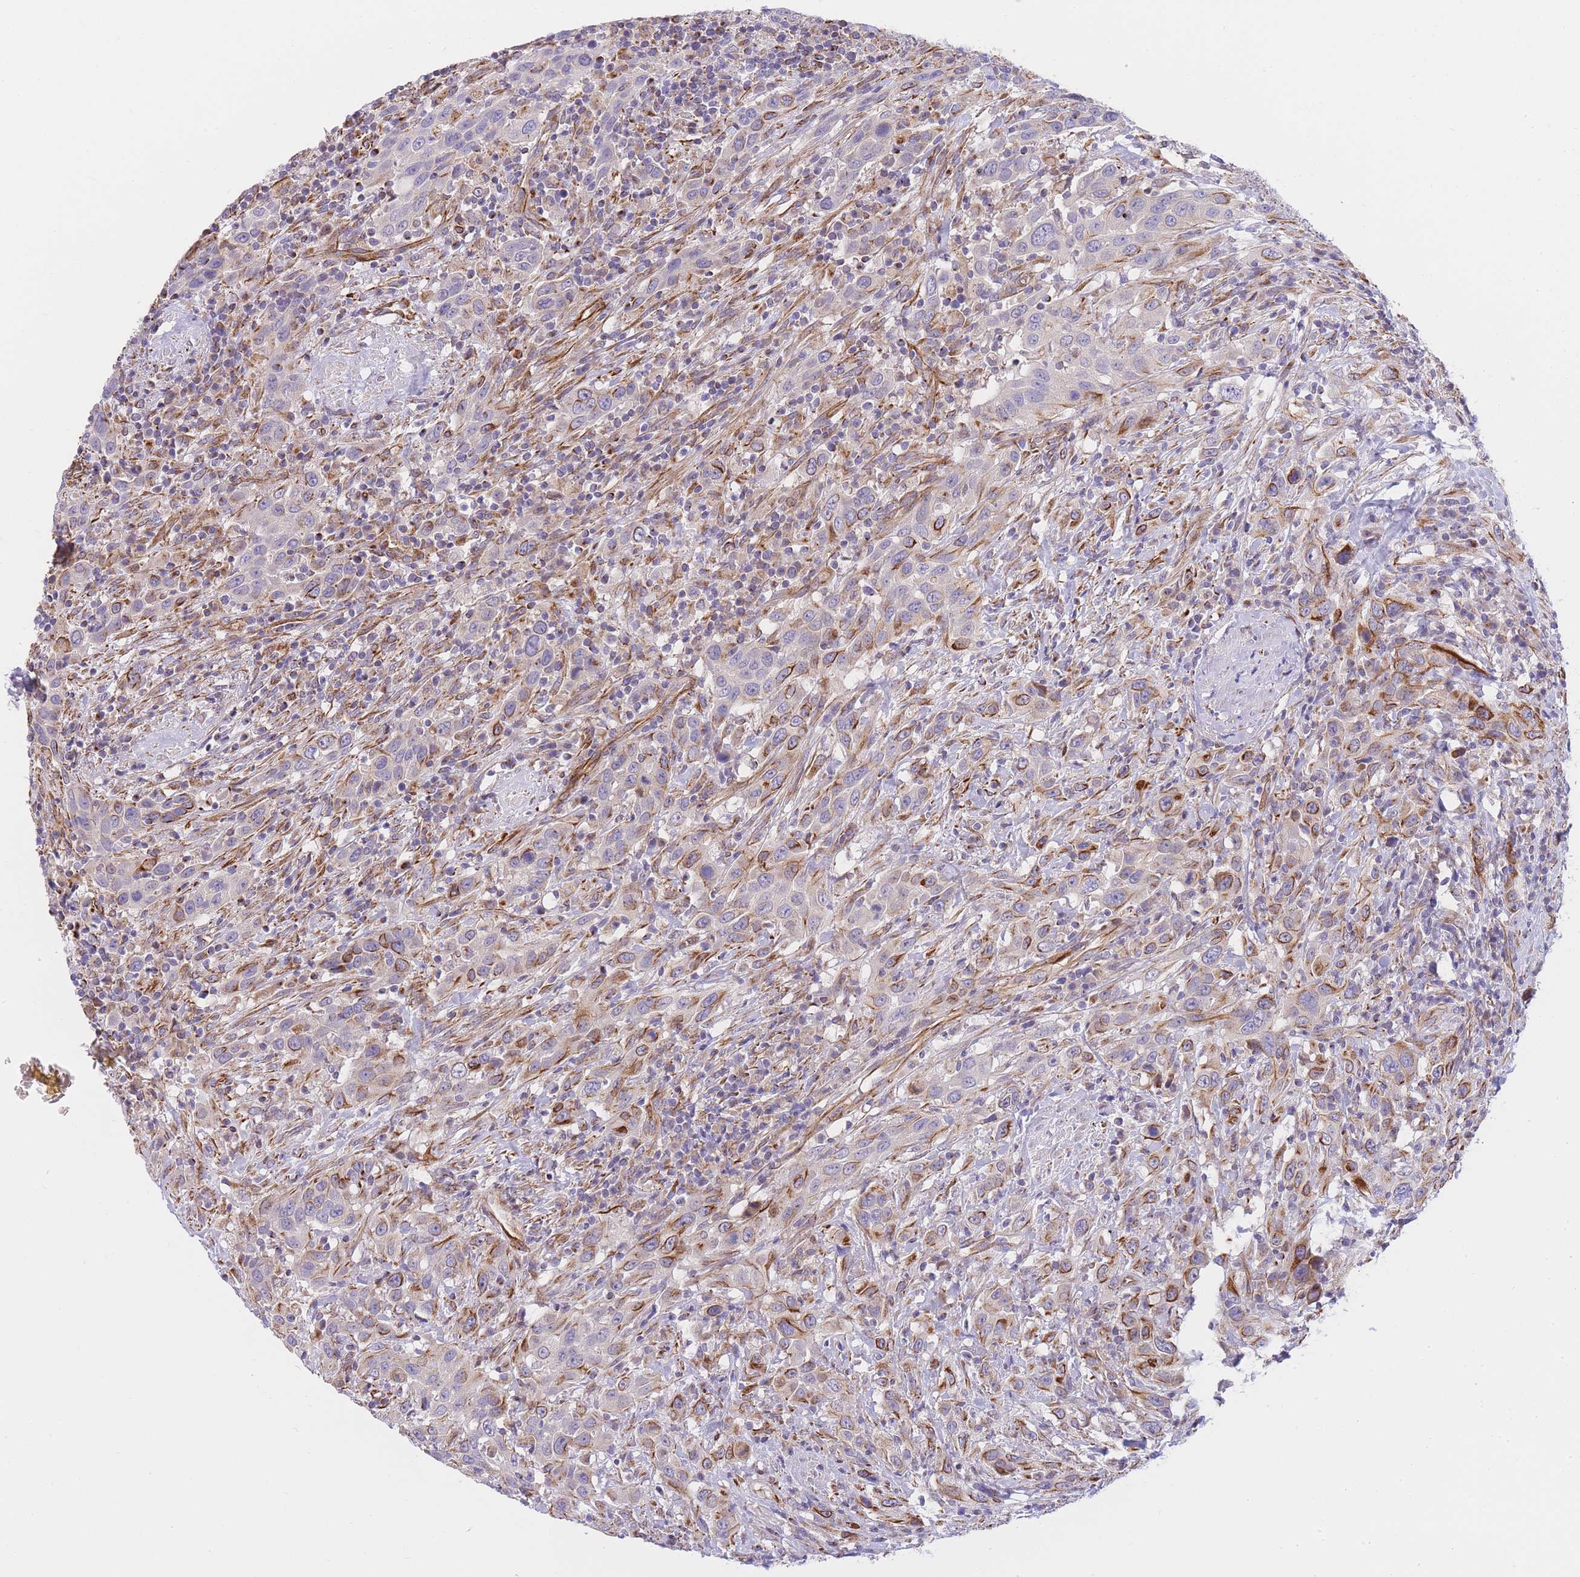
{"staining": {"intensity": "moderate", "quantity": "25%-75%", "location": "cytoplasmic/membranous"}, "tissue": "urothelial cancer", "cell_type": "Tumor cells", "image_type": "cancer", "snomed": [{"axis": "morphology", "description": "Urothelial carcinoma, High grade"}, {"axis": "topography", "description": "Urinary bladder"}], "caption": "Immunohistochemistry (DAB (3,3'-diaminobenzidine)) staining of urothelial carcinoma (high-grade) demonstrates moderate cytoplasmic/membranous protein expression in about 25%-75% of tumor cells. The staining was performed using DAB (3,3'-diaminobenzidine) to visualize the protein expression in brown, while the nuclei were stained in blue with hematoxylin (Magnification: 20x).", "gene": "ECPAS", "patient": {"sex": "male", "age": 61}}